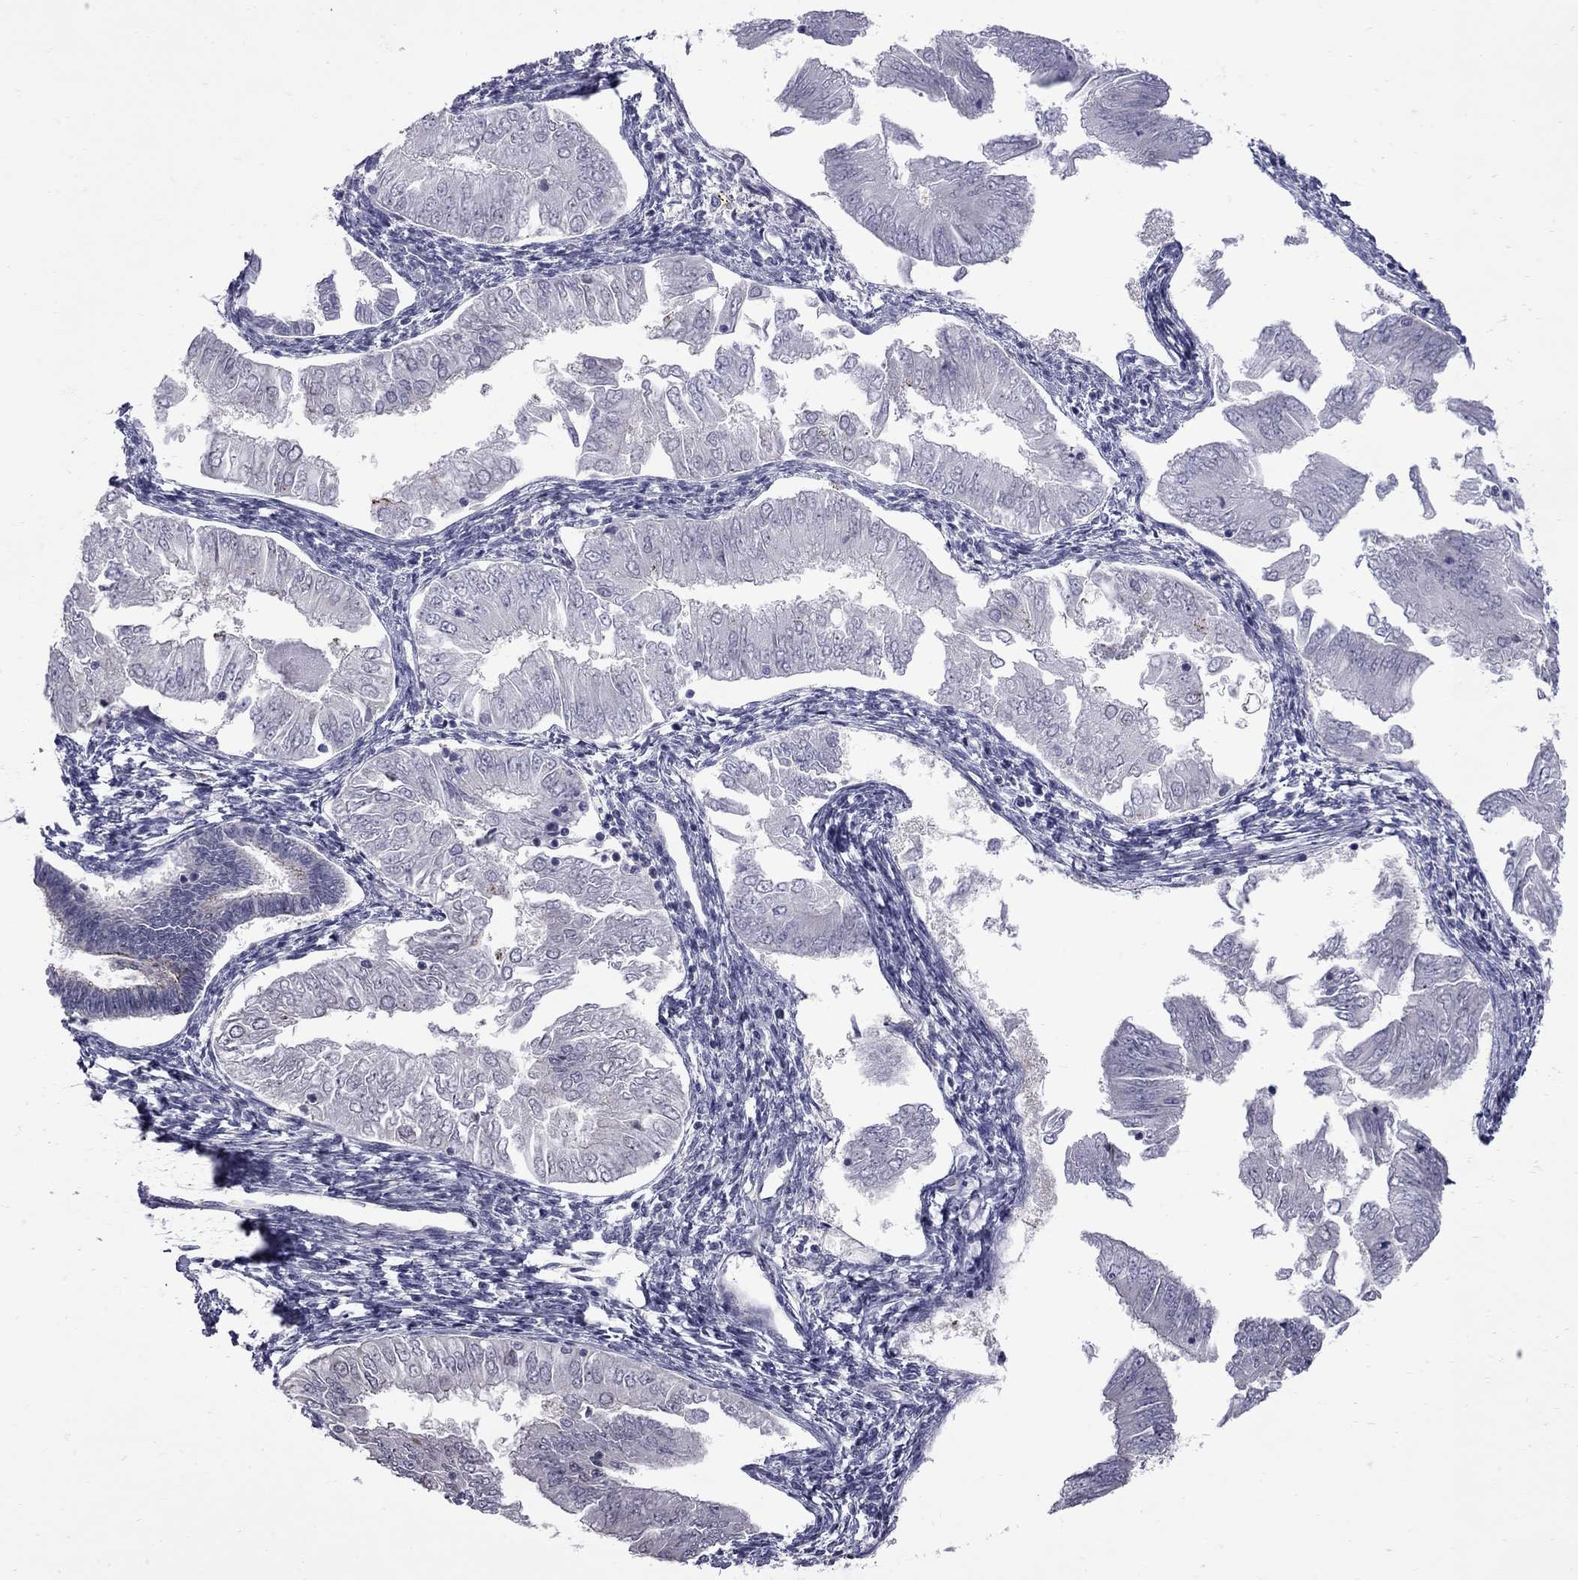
{"staining": {"intensity": "negative", "quantity": "none", "location": "none"}, "tissue": "endometrial cancer", "cell_type": "Tumor cells", "image_type": "cancer", "snomed": [{"axis": "morphology", "description": "Adenocarcinoma, NOS"}, {"axis": "topography", "description": "Endometrium"}], "caption": "An IHC histopathology image of adenocarcinoma (endometrial) is shown. There is no staining in tumor cells of adenocarcinoma (endometrial).", "gene": "NRARP", "patient": {"sex": "female", "age": 53}}